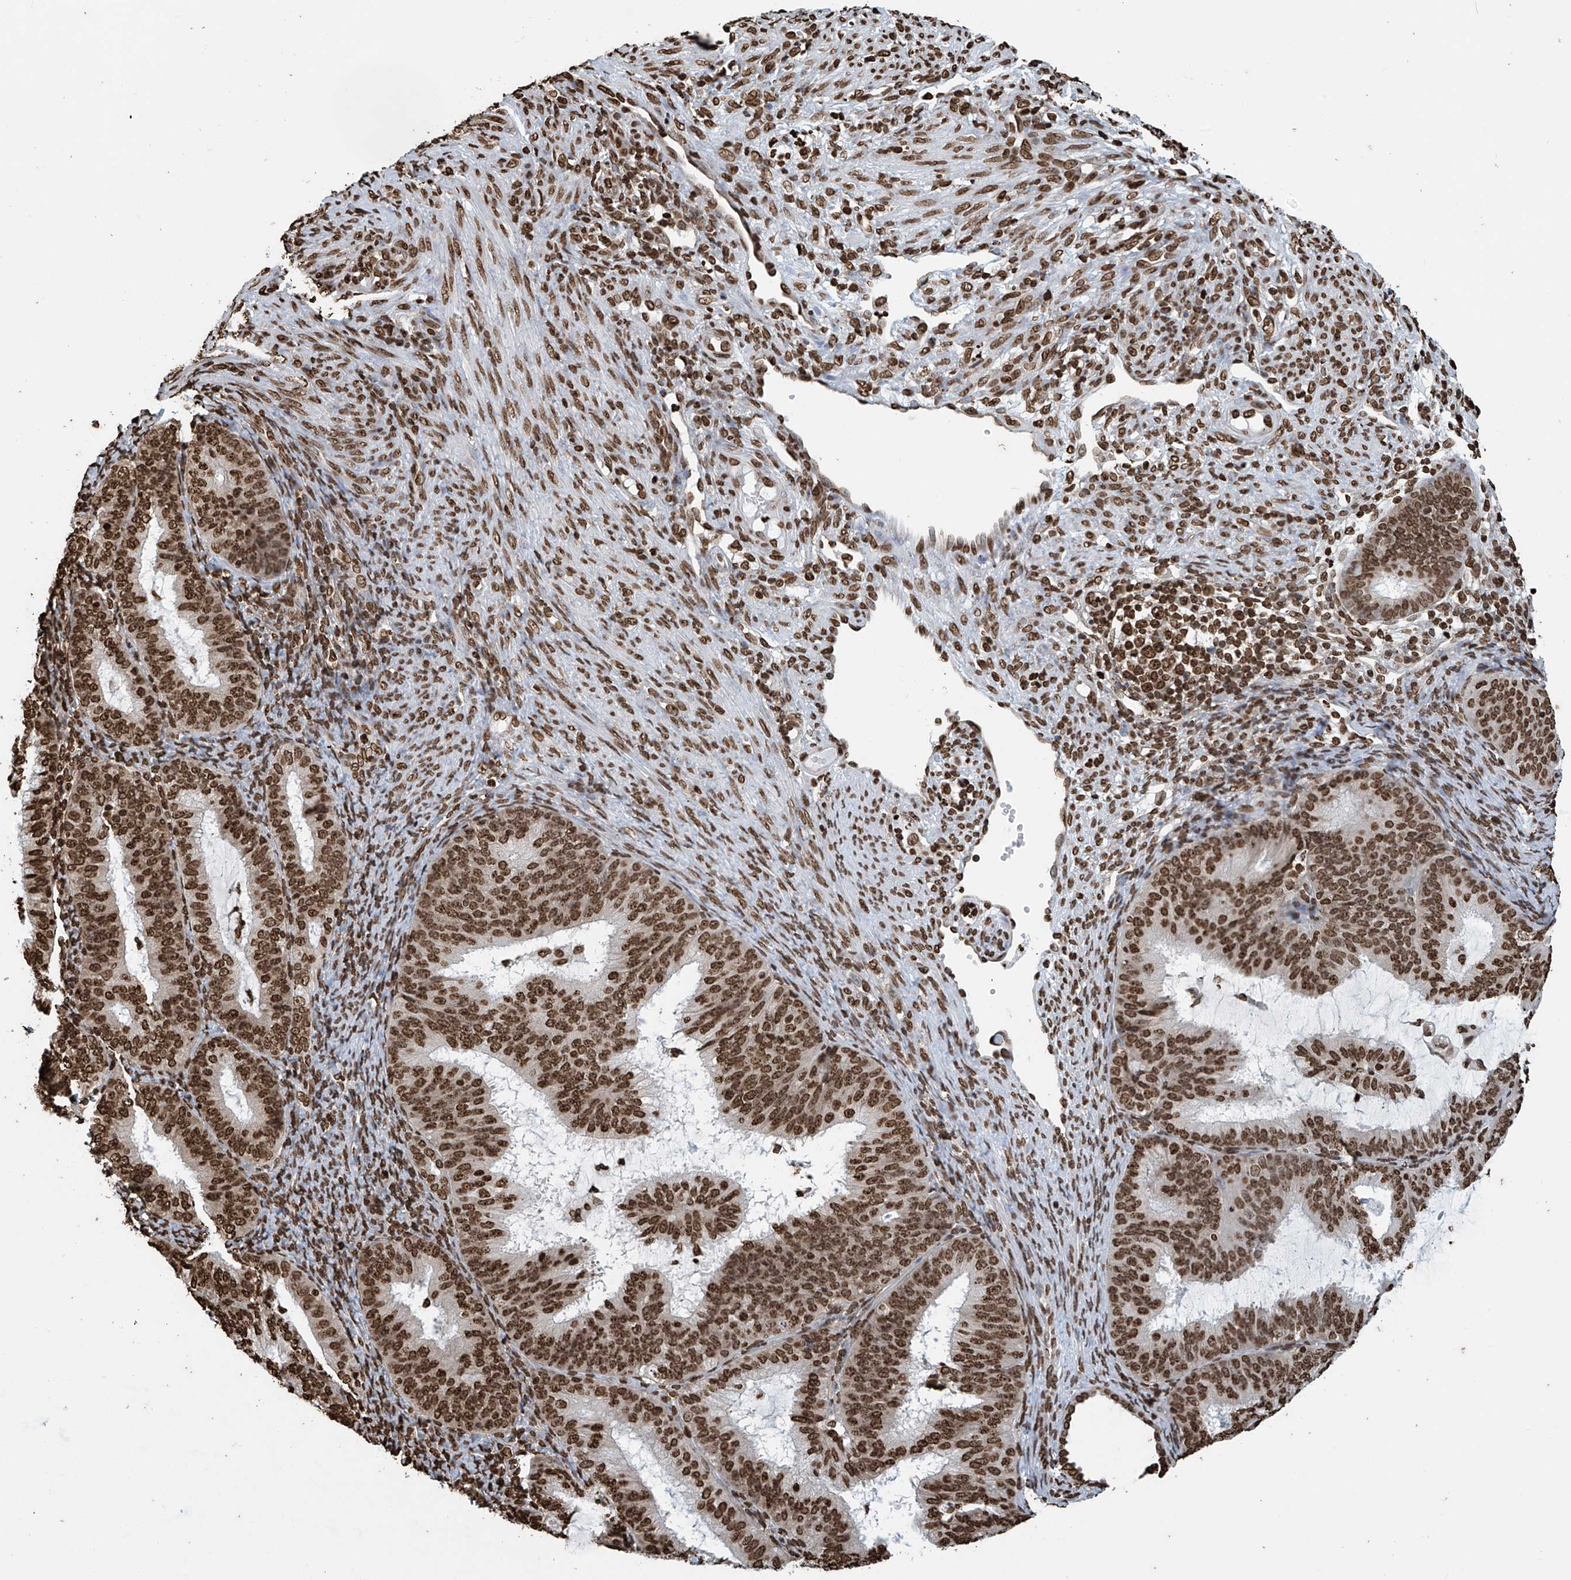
{"staining": {"intensity": "strong", "quantity": ">75%", "location": "nuclear"}, "tissue": "endometrial cancer", "cell_type": "Tumor cells", "image_type": "cancer", "snomed": [{"axis": "morphology", "description": "Adenocarcinoma, NOS"}, {"axis": "topography", "description": "Endometrium"}], "caption": "A high amount of strong nuclear expression is seen in about >75% of tumor cells in endometrial cancer tissue.", "gene": "DPPA2", "patient": {"sex": "female", "age": 51}}